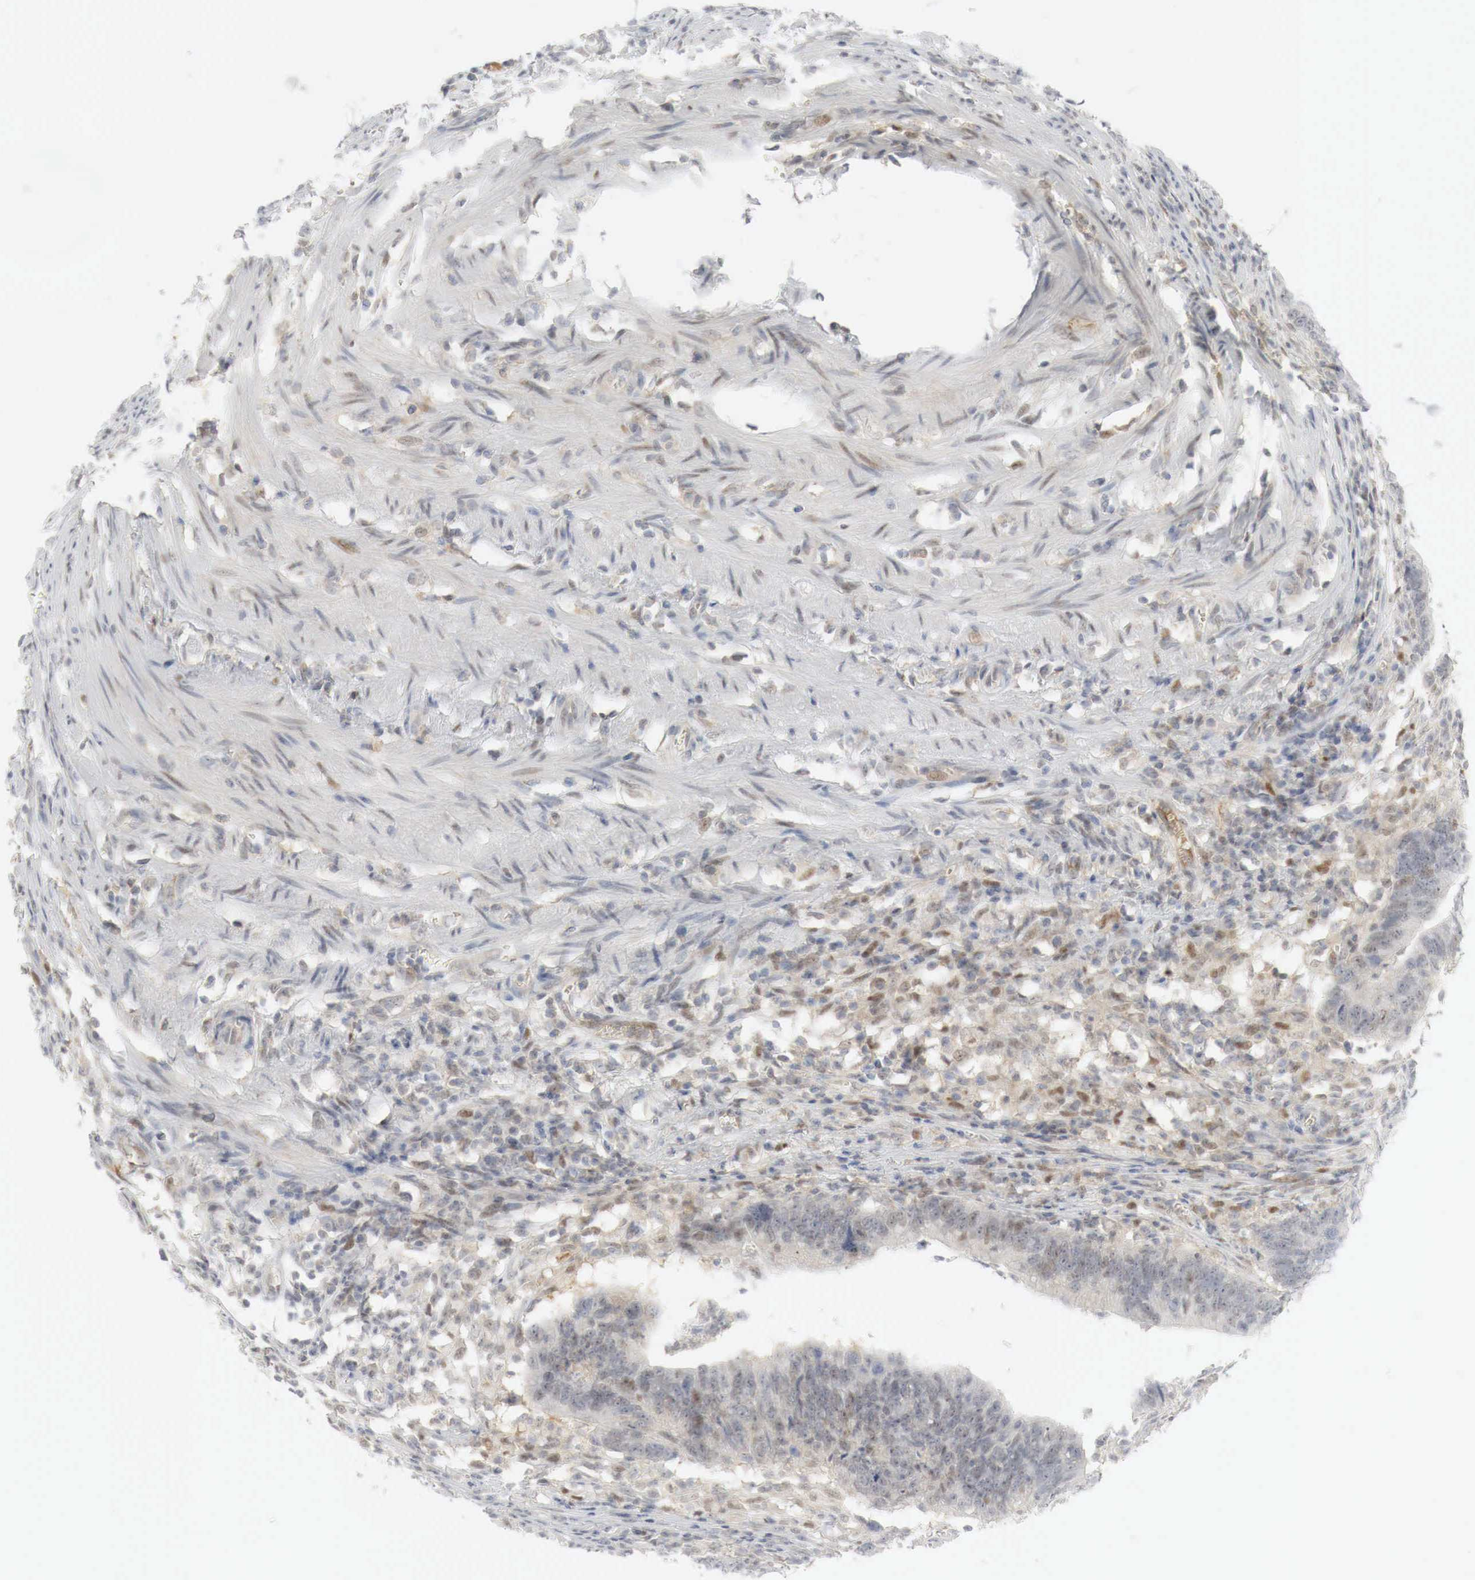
{"staining": {"intensity": "weak", "quantity": "<25%", "location": "cytoplasmic/membranous,nuclear"}, "tissue": "colorectal cancer", "cell_type": "Tumor cells", "image_type": "cancer", "snomed": [{"axis": "morphology", "description": "Adenocarcinoma, NOS"}, {"axis": "topography", "description": "Colon"}], "caption": "Histopathology image shows no significant protein expression in tumor cells of adenocarcinoma (colorectal).", "gene": "MYC", "patient": {"sex": "female", "age": 78}}